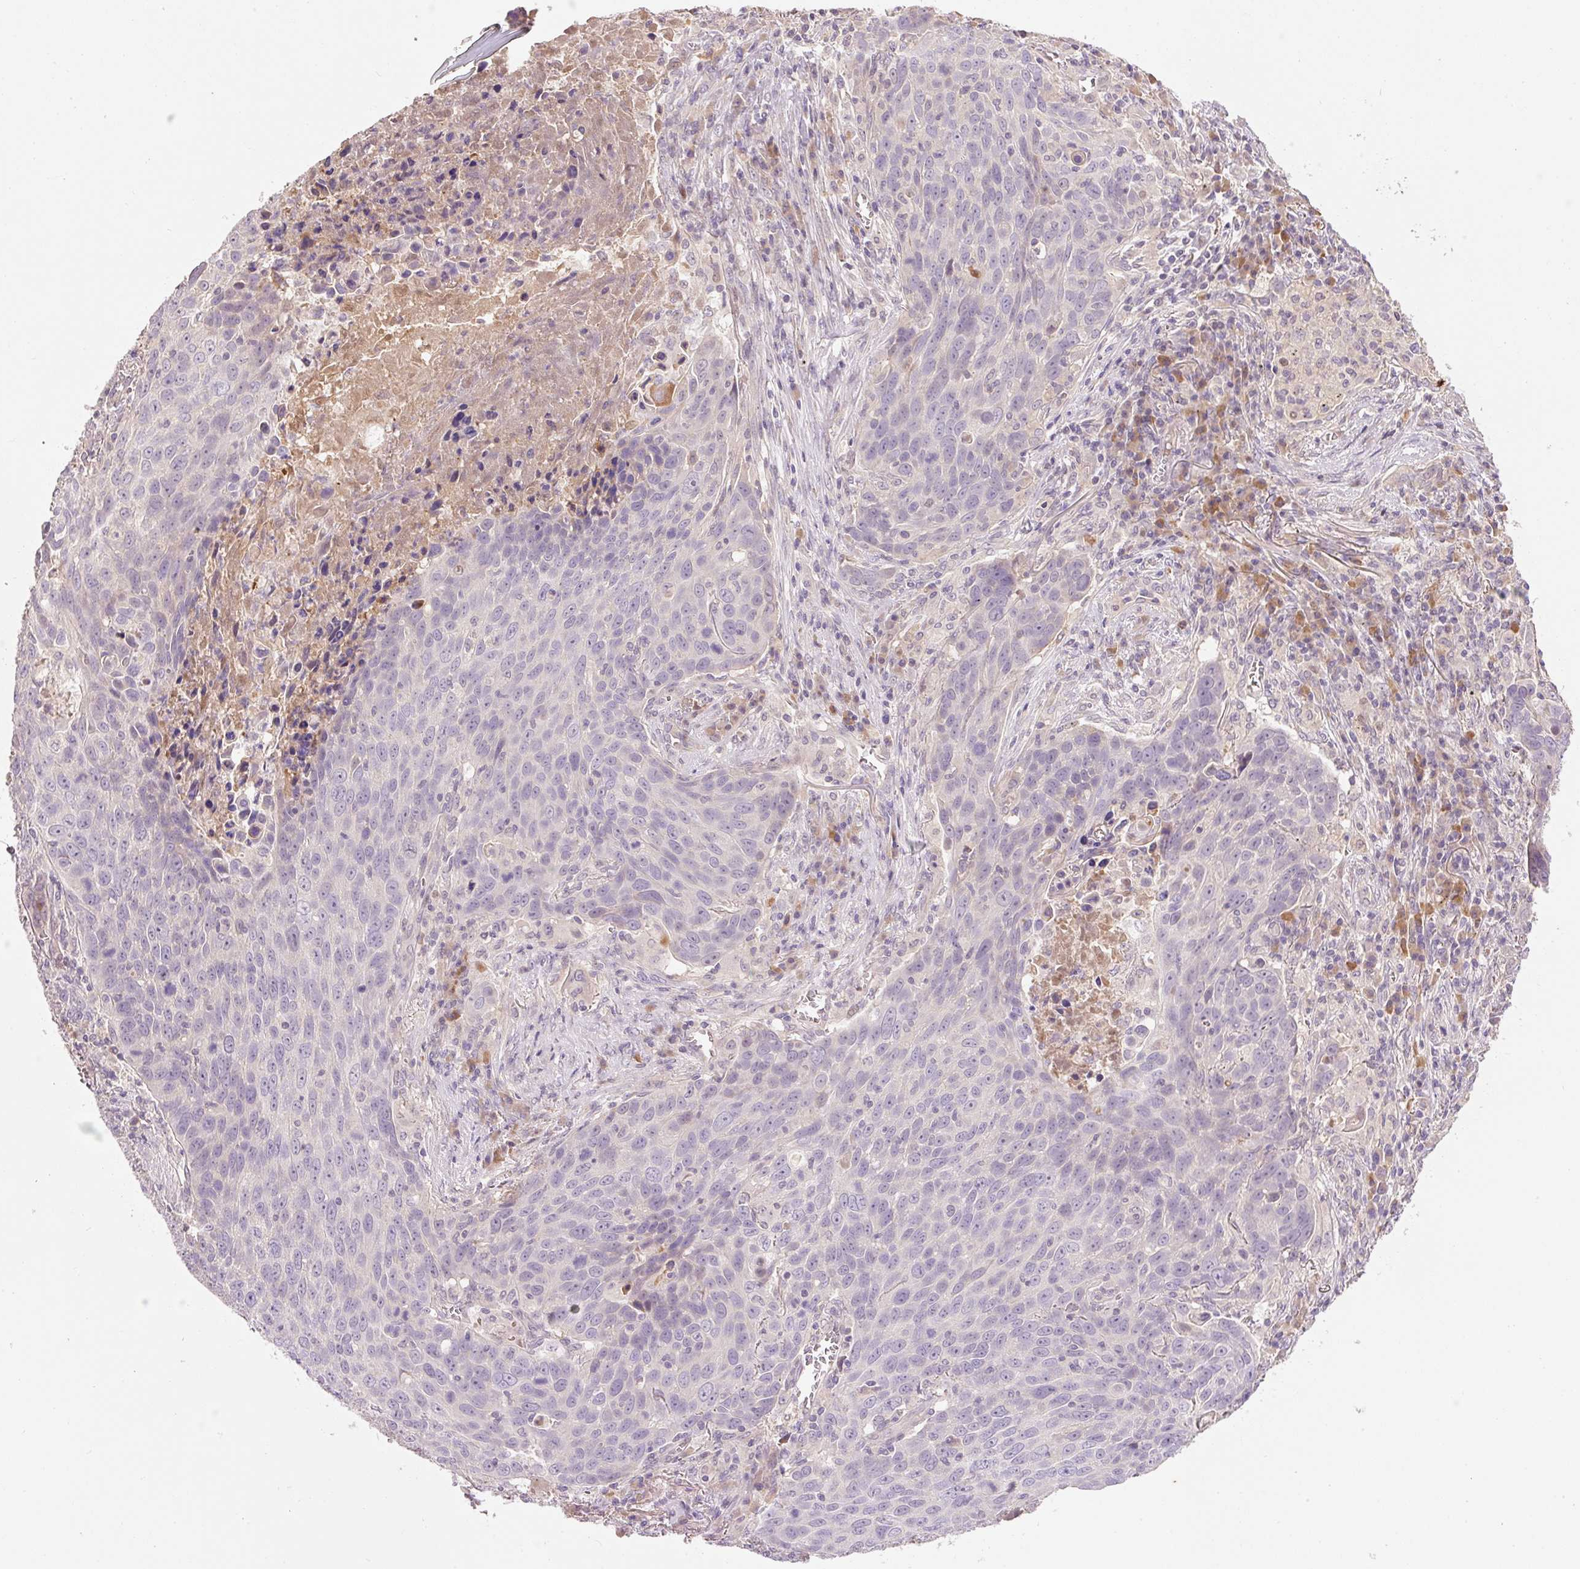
{"staining": {"intensity": "negative", "quantity": "none", "location": "none"}, "tissue": "lung cancer", "cell_type": "Tumor cells", "image_type": "cancer", "snomed": [{"axis": "morphology", "description": "Squamous cell carcinoma, NOS"}, {"axis": "topography", "description": "Lung"}], "caption": "Human squamous cell carcinoma (lung) stained for a protein using immunohistochemistry exhibits no expression in tumor cells.", "gene": "CMTM8", "patient": {"sex": "male", "age": 78}}